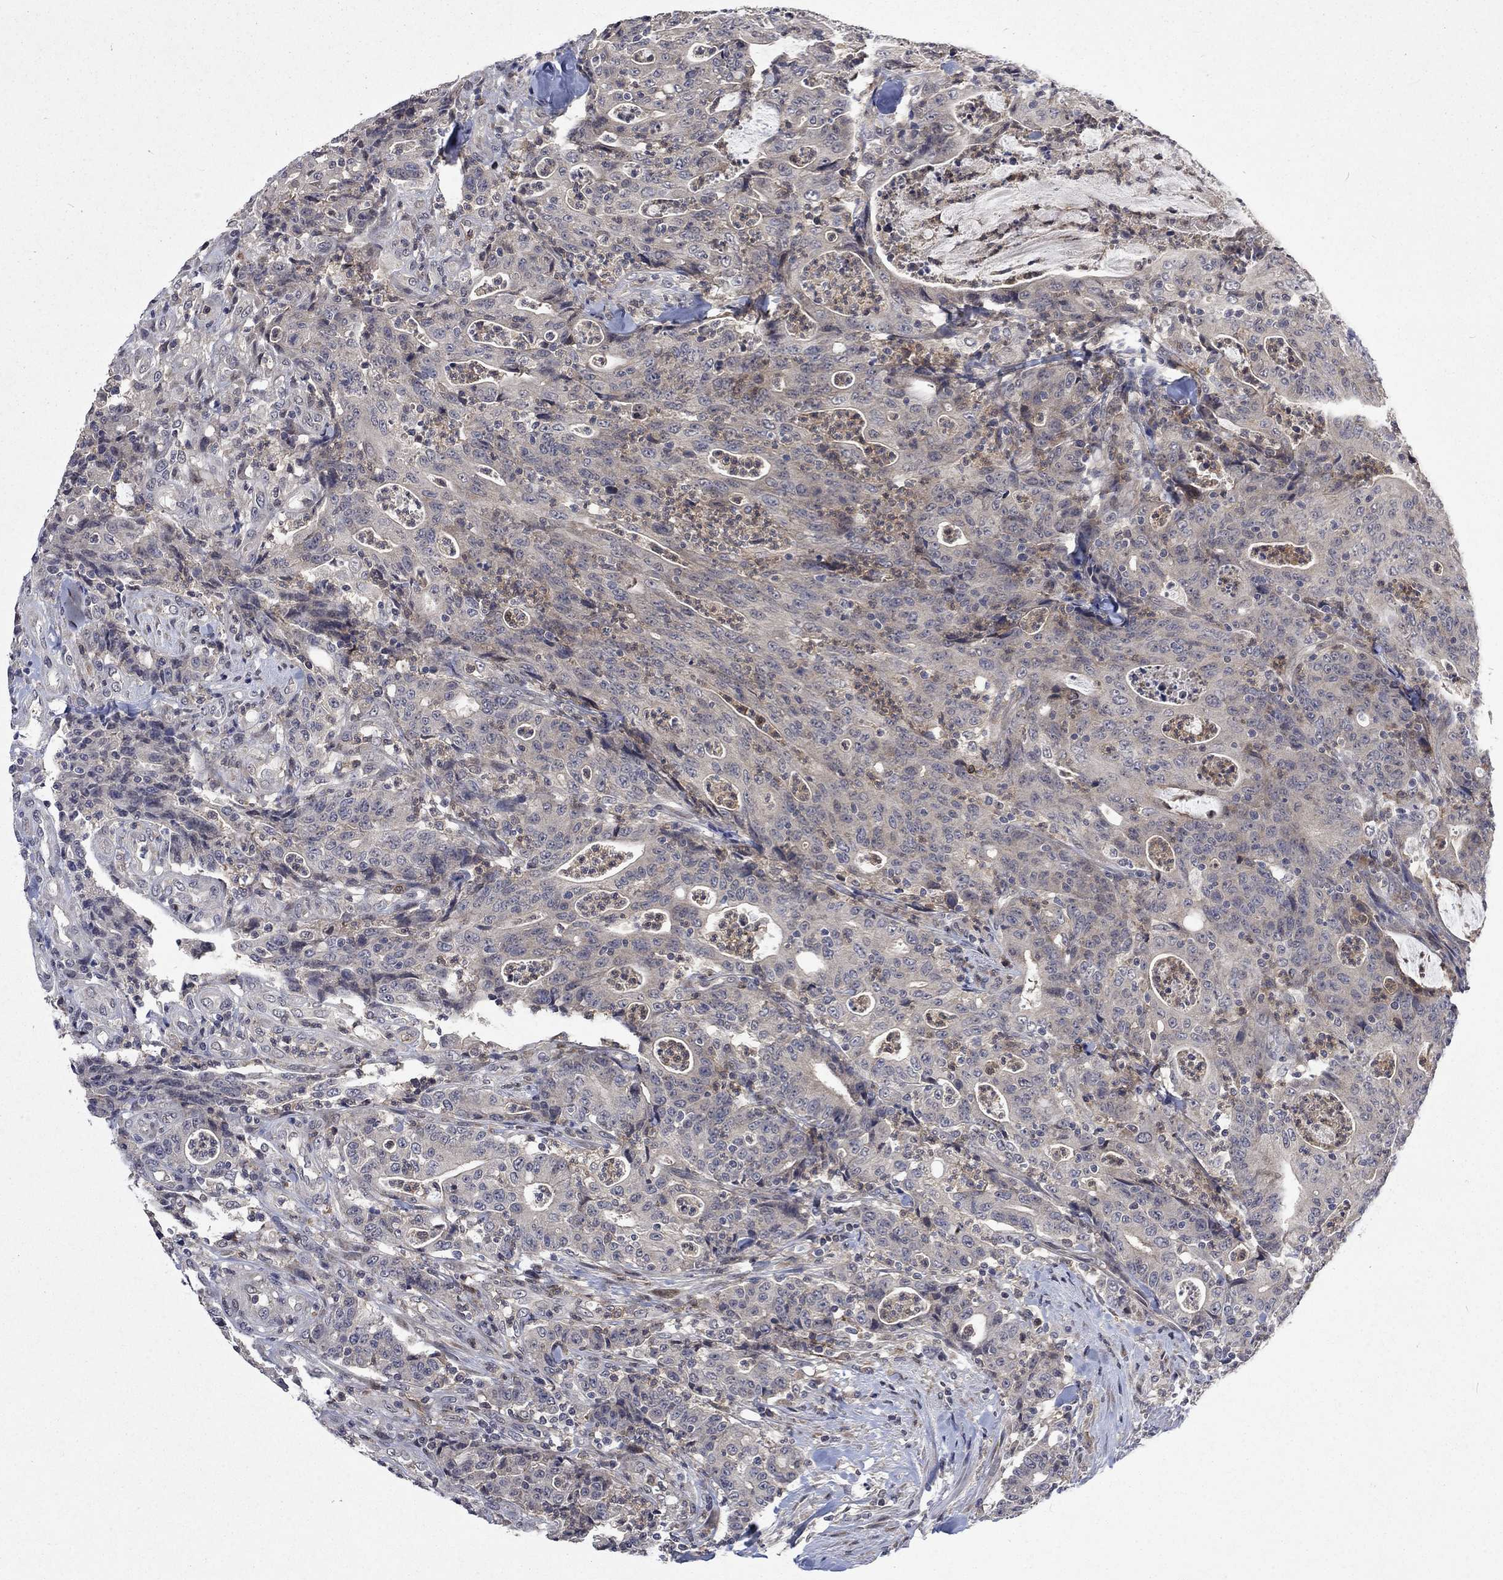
{"staining": {"intensity": "negative", "quantity": "none", "location": "none"}, "tissue": "colorectal cancer", "cell_type": "Tumor cells", "image_type": "cancer", "snomed": [{"axis": "morphology", "description": "Adenocarcinoma, NOS"}, {"axis": "topography", "description": "Colon"}], "caption": "High power microscopy photomicrograph of an immunohistochemistry (IHC) image of colorectal cancer, revealing no significant expression in tumor cells.", "gene": "PPP1R9A", "patient": {"sex": "male", "age": 70}}